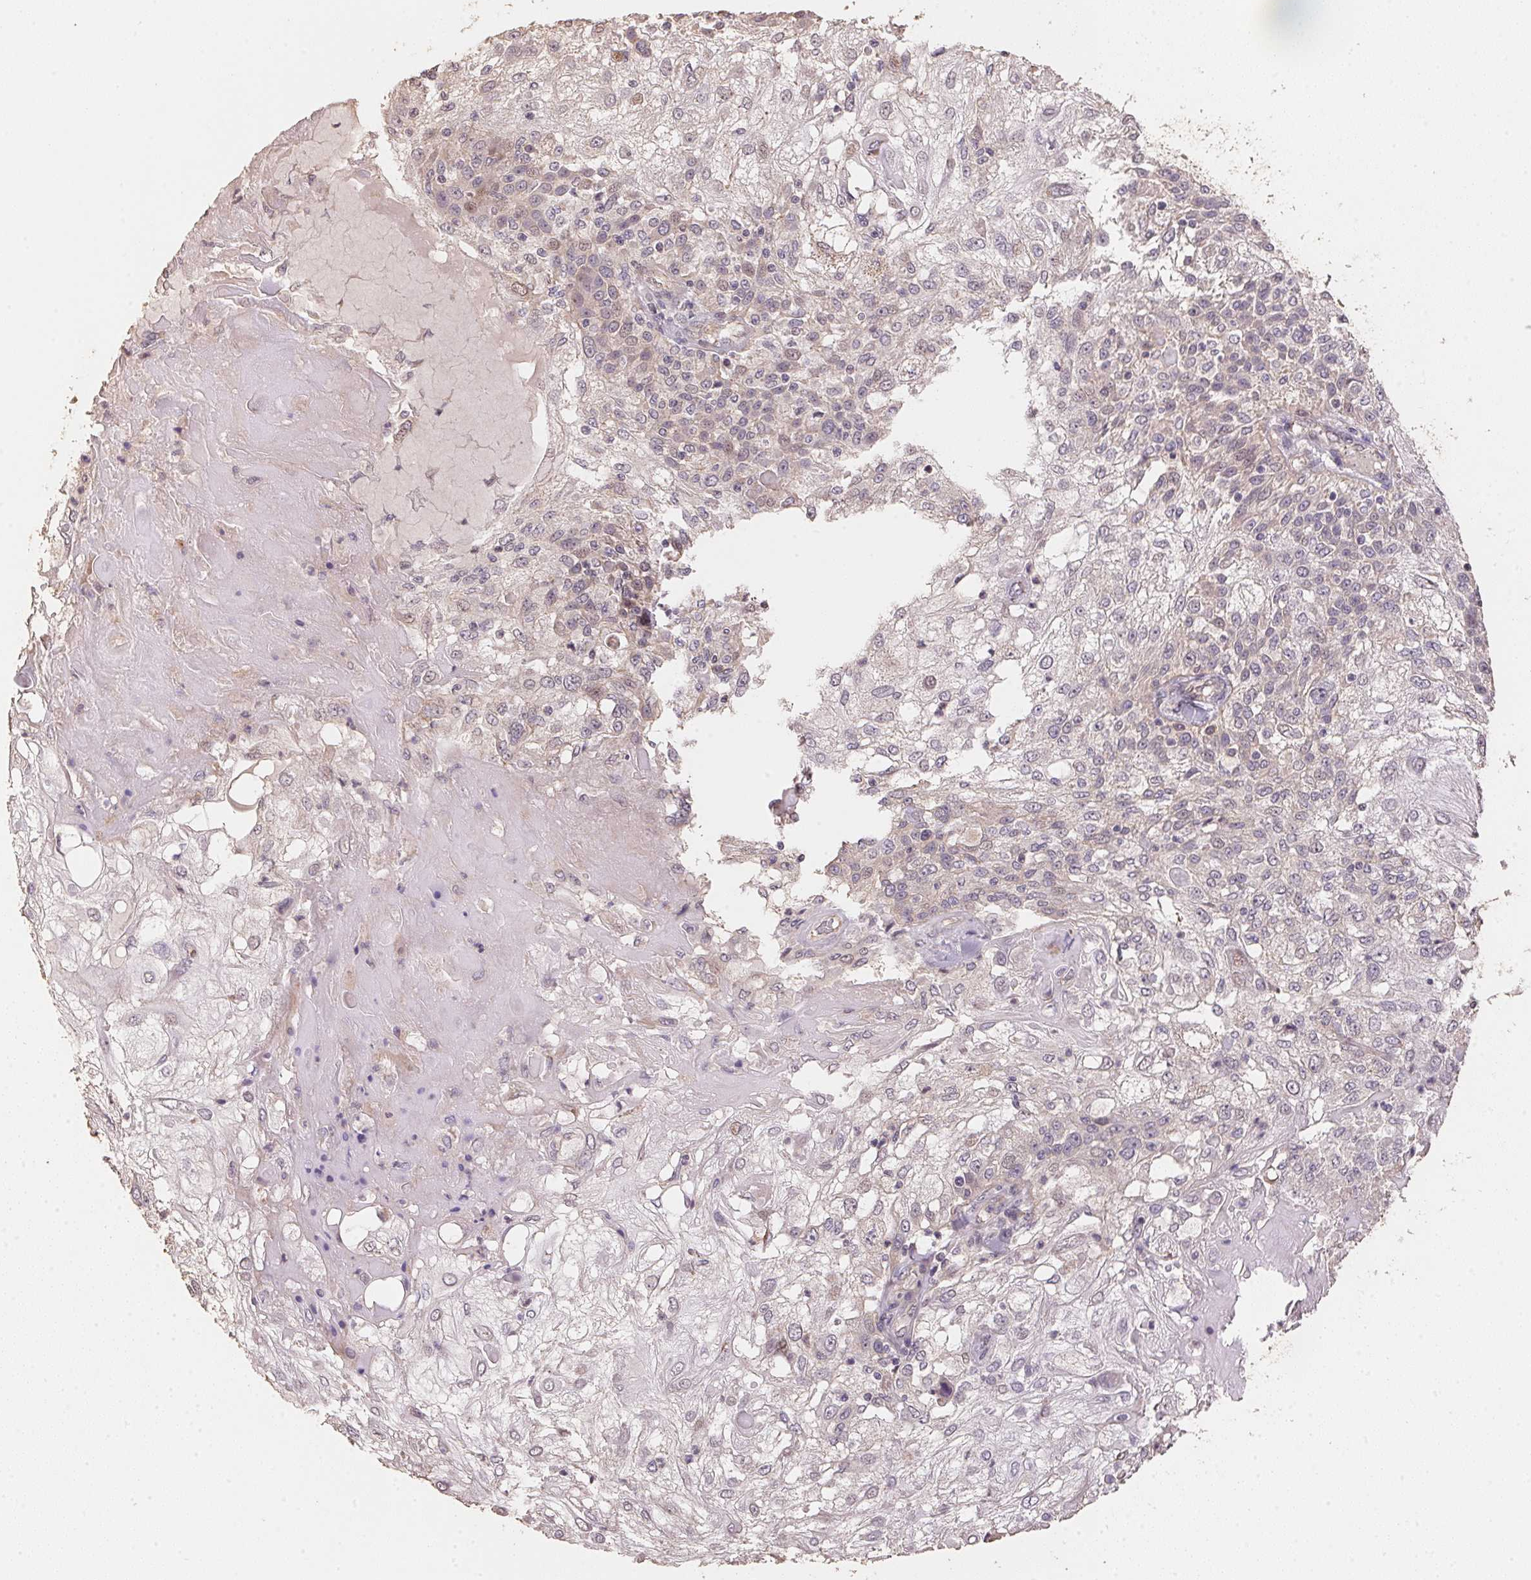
{"staining": {"intensity": "negative", "quantity": "none", "location": "none"}, "tissue": "skin cancer", "cell_type": "Tumor cells", "image_type": "cancer", "snomed": [{"axis": "morphology", "description": "Normal tissue, NOS"}, {"axis": "morphology", "description": "Squamous cell carcinoma, NOS"}, {"axis": "topography", "description": "Skin"}], "caption": "Micrograph shows no significant protein positivity in tumor cells of squamous cell carcinoma (skin).", "gene": "TMEM222", "patient": {"sex": "female", "age": 83}}